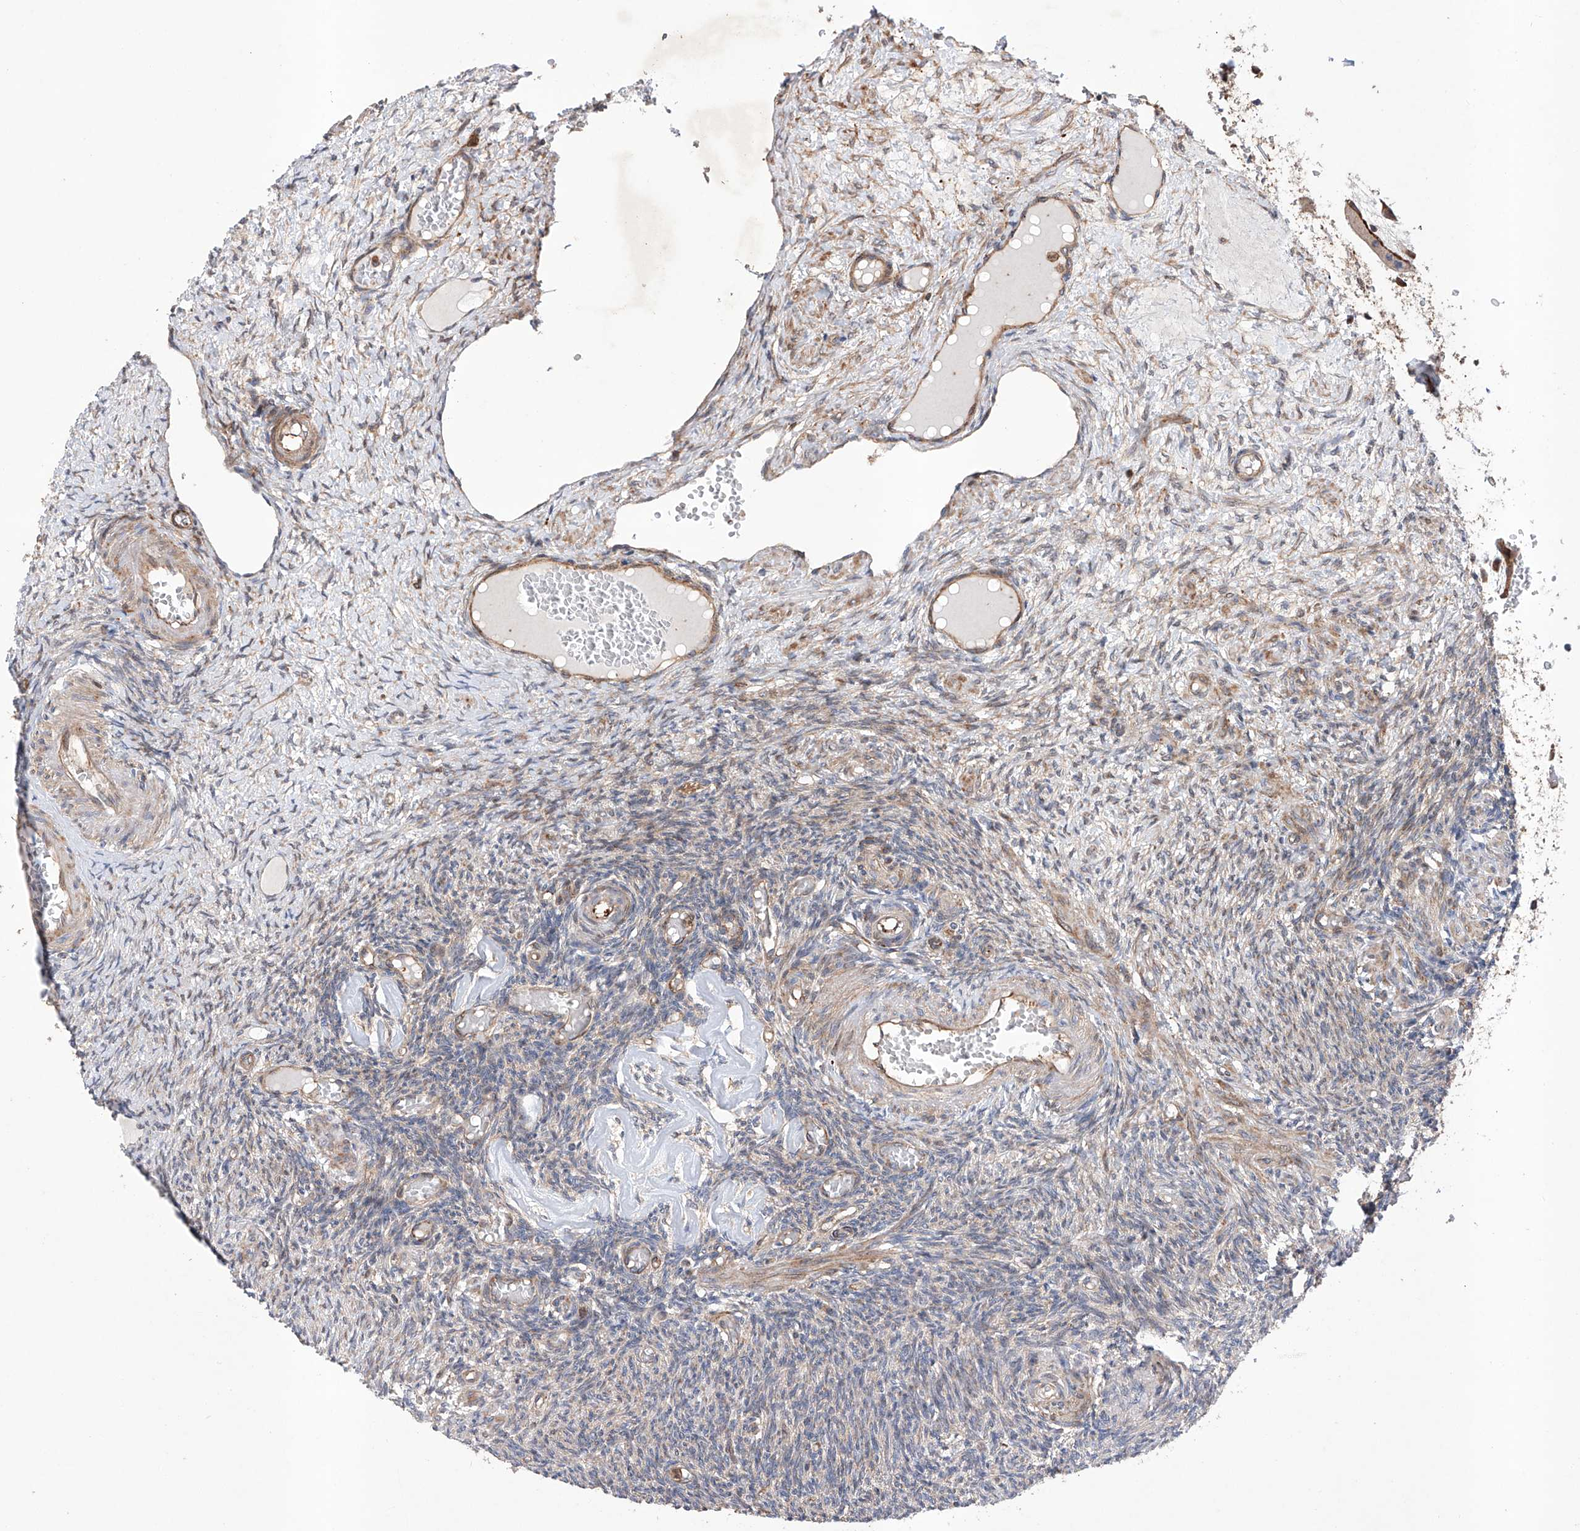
{"staining": {"intensity": "weak", "quantity": "25%-75%", "location": "cytoplasmic/membranous"}, "tissue": "ovary", "cell_type": "Ovarian stroma cells", "image_type": "normal", "snomed": [{"axis": "morphology", "description": "Normal tissue, NOS"}, {"axis": "topography", "description": "Ovary"}], "caption": "Immunohistochemistry (DAB) staining of unremarkable human ovary exhibits weak cytoplasmic/membranous protein expression in approximately 25%-75% of ovarian stroma cells.", "gene": "TIMM23", "patient": {"sex": "female", "age": 27}}